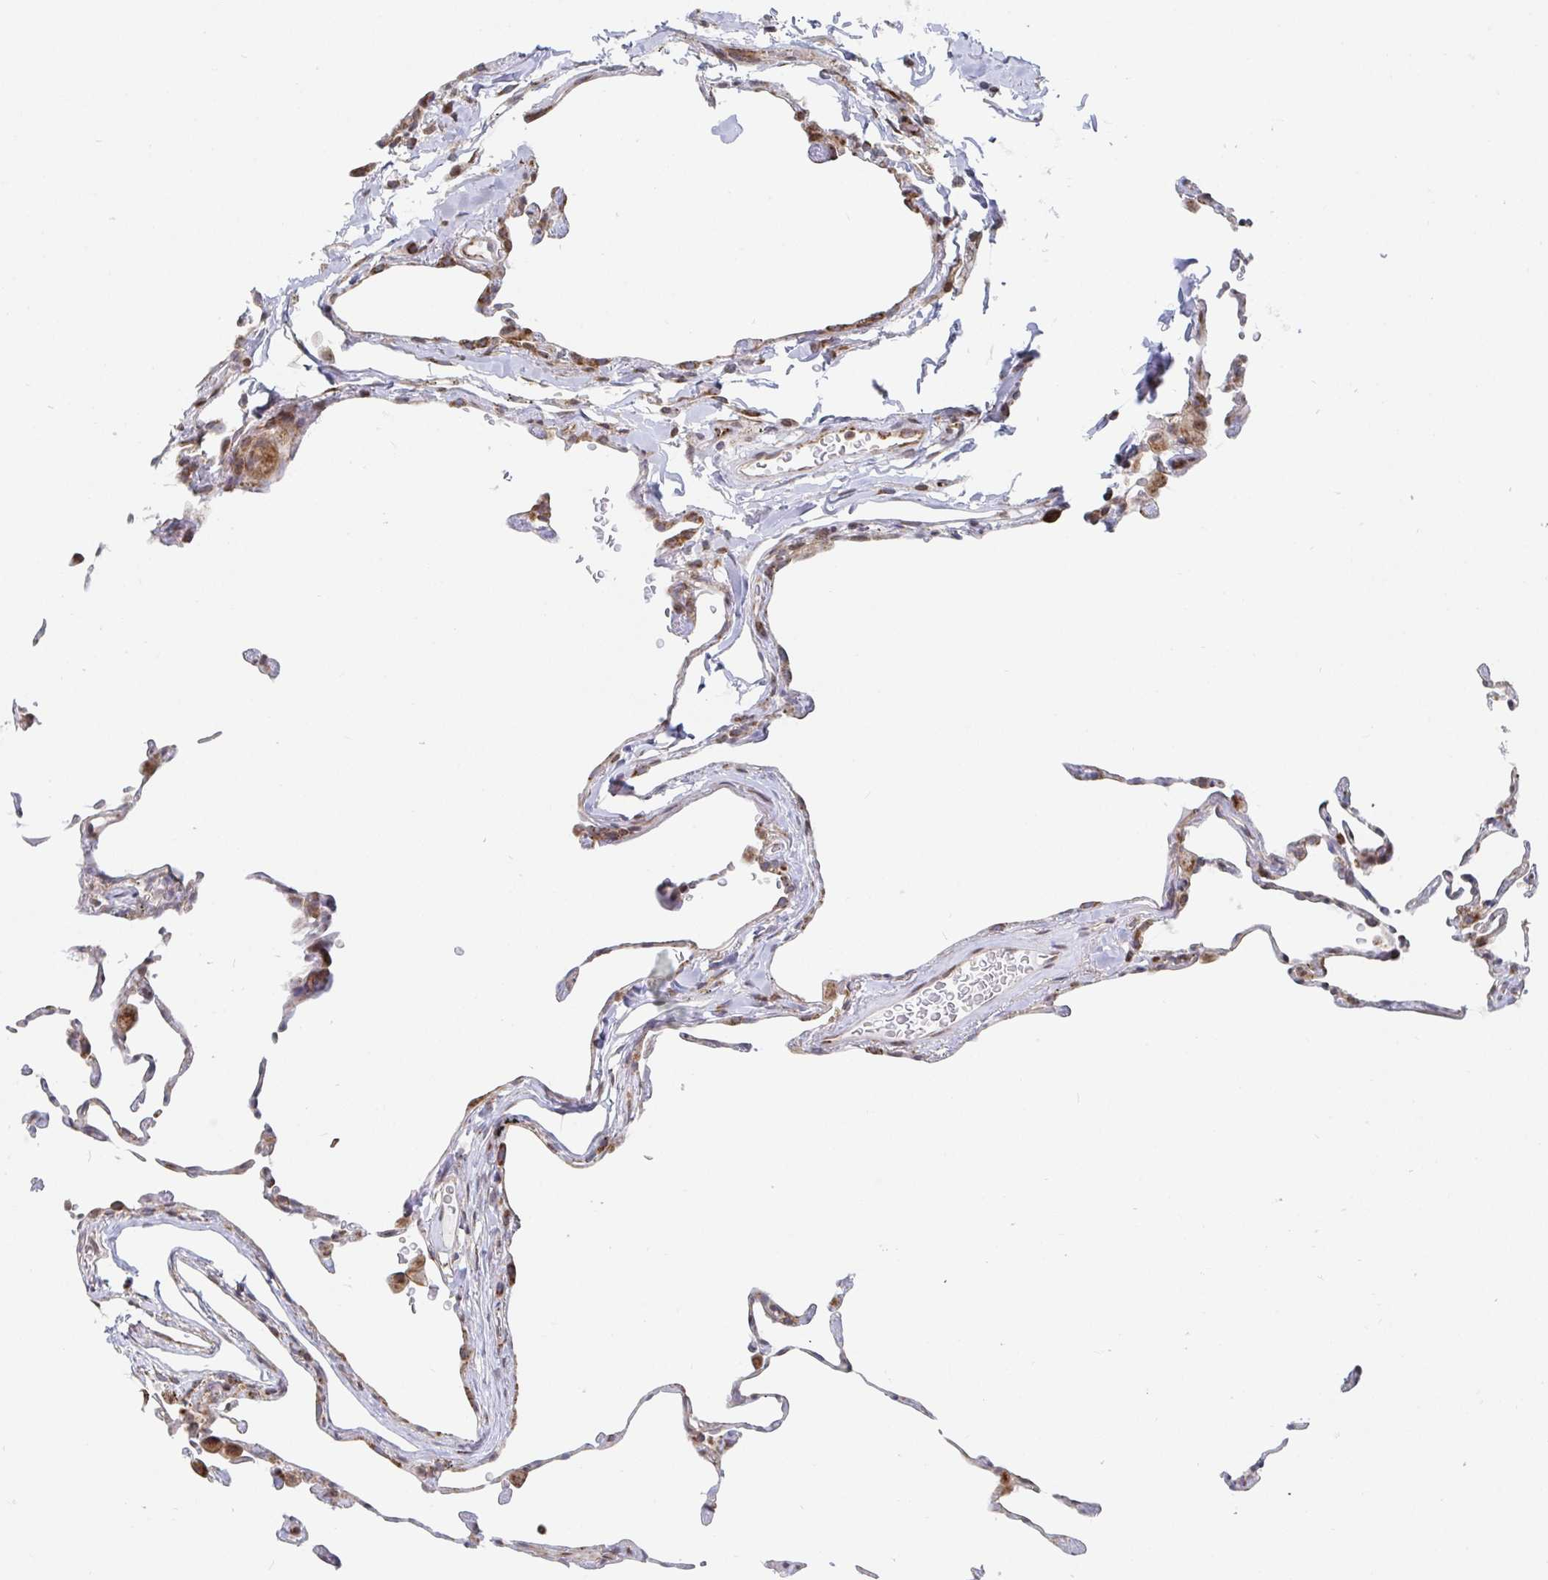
{"staining": {"intensity": "moderate", "quantity": "<25%", "location": "cytoplasmic/membranous"}, "tissue": "lung", "cell_type": "Alveolar cells", "image_type": "normal", "snomed": [{"axis": "morphology", "description": "Normal tissue, NOS"}, {"axis": "topography", "description": "Lung"}], "caption": "Immunohistochemical staining of unremarkable lung exhibits low levels of moderate cytoplasmic/membranous staining in about <25% of alveolar cells. Immunohistochemistry (ihc) stains the protein of interest in brown and the nuclei are stained blue.", "gene": "STARD8", "patient": {"sex": "female", "age": 57}}